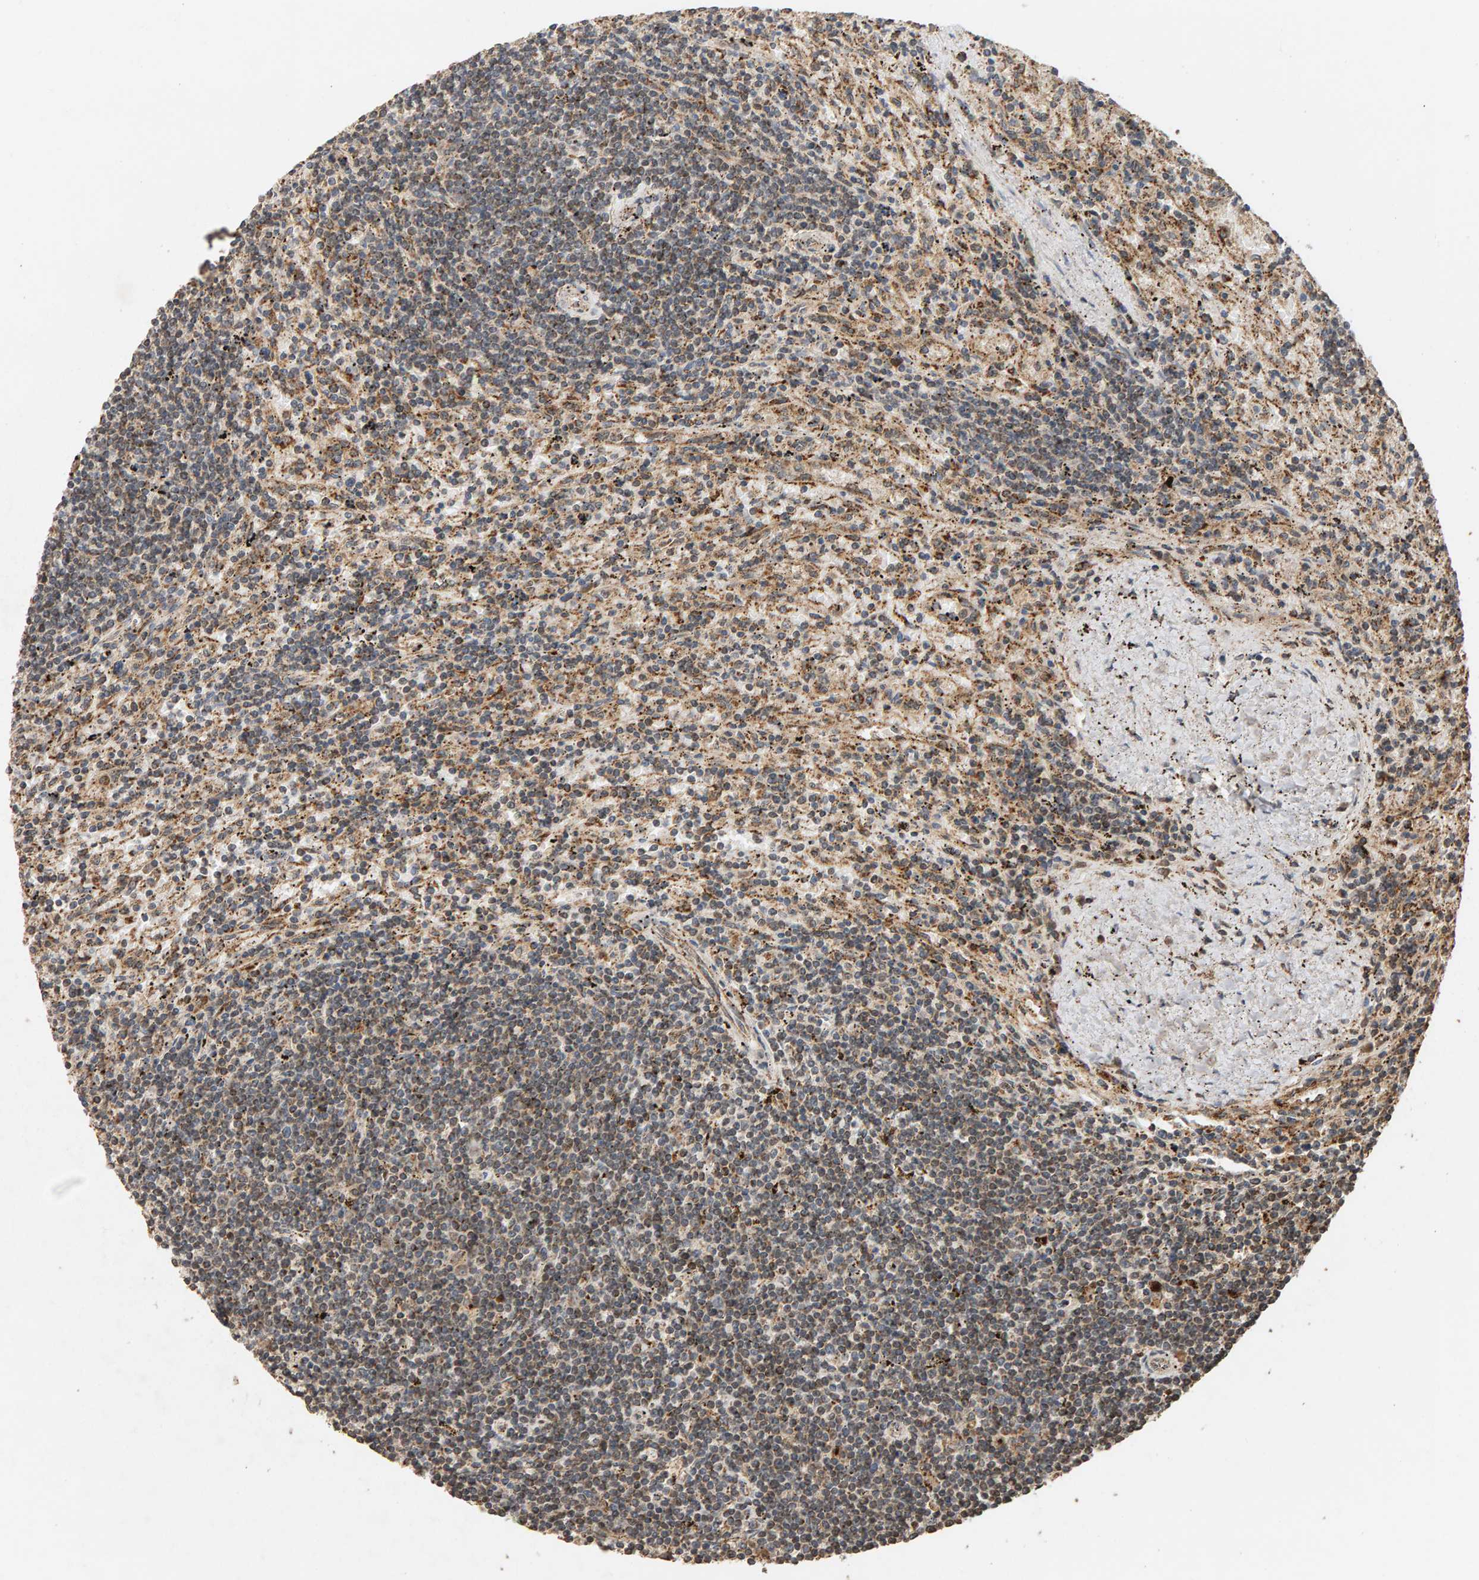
{"staining": {"intensity": "weak", "quantity": "<25%", "location": "cytoplasmic/membranous,nuclear"}, "tissue": "lymphoma", "cell_type": "Tumor cells", "image_type": "cancer", "snomed": [{"axis": "morphology", "description": "Malignant lymphoma, non-Hodgkin's type, Low grade"}, {"axis": "topography", "description": "Spleen"}], "caption": "Immunohistochemistry of lymphoma reveals no staining in tumor cells. (Stains: DAB (3,3'-diaminobenzidine) immunohistochemistry with hematoxylin counter stain, Microscopy: brightfield microscopy at high magnification).", "gene": "GSTK1", "patient": {"sex": "male", "age": 76}}